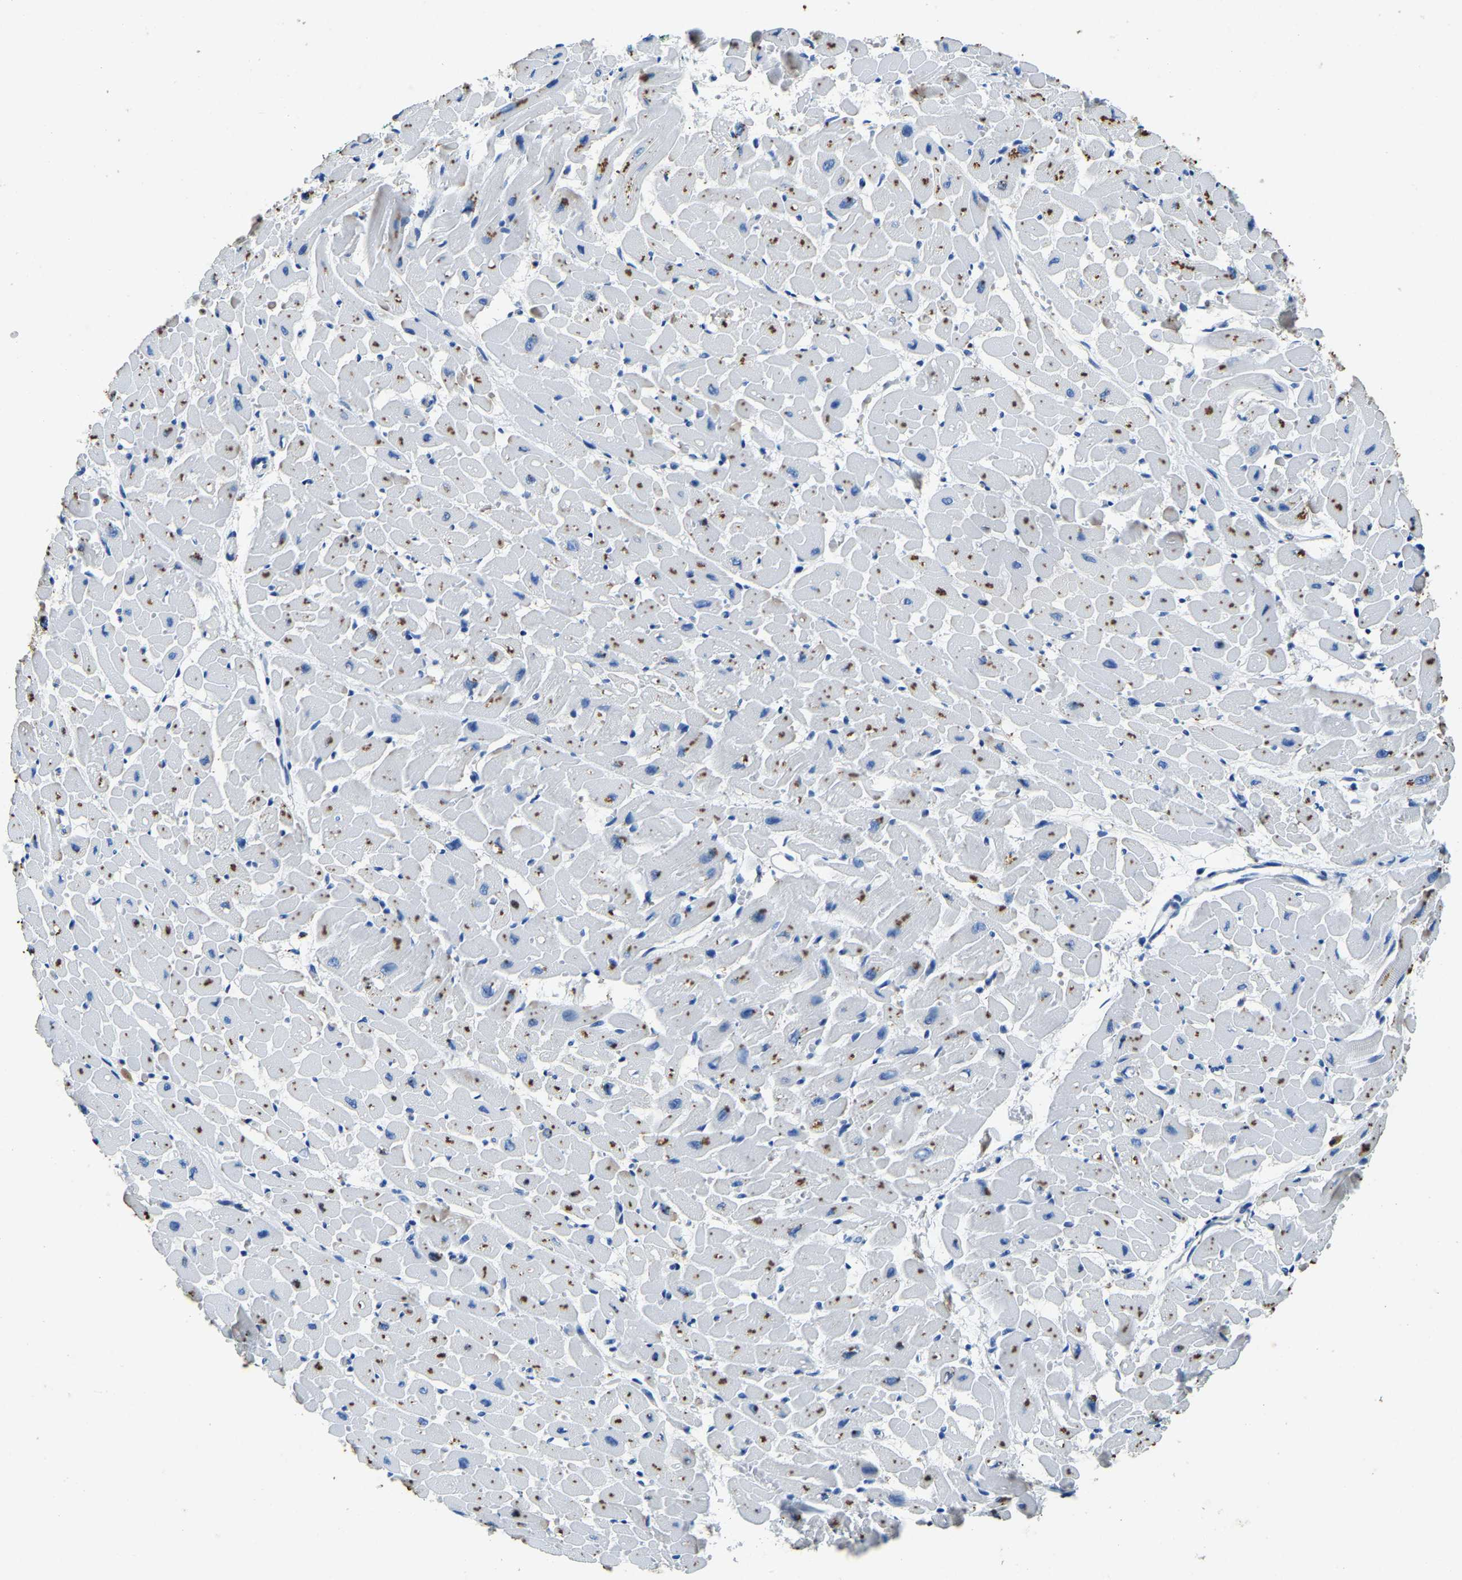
{"staining": {"intensity": "moderate", "quantity": ">75%", "location": "cytoplasmic/membranous"}, "tissue": "heart muscle", "cell_type": "Cardiomyocytes", "image_type": "normal", "snomed": [{"axis": "morphology", "description": "Normal tissue, NOS"}, {"axis": "topography", "description": "Heart"}], "caption": "Immunohistochemical staining of unremarkable heart muscle reveals moderate cytoplasmic/membranous protein staining in approximately >75% of cardiomyocytes.", "gene": "UBN2", "patient": {"sex": "male", "age": 45}}